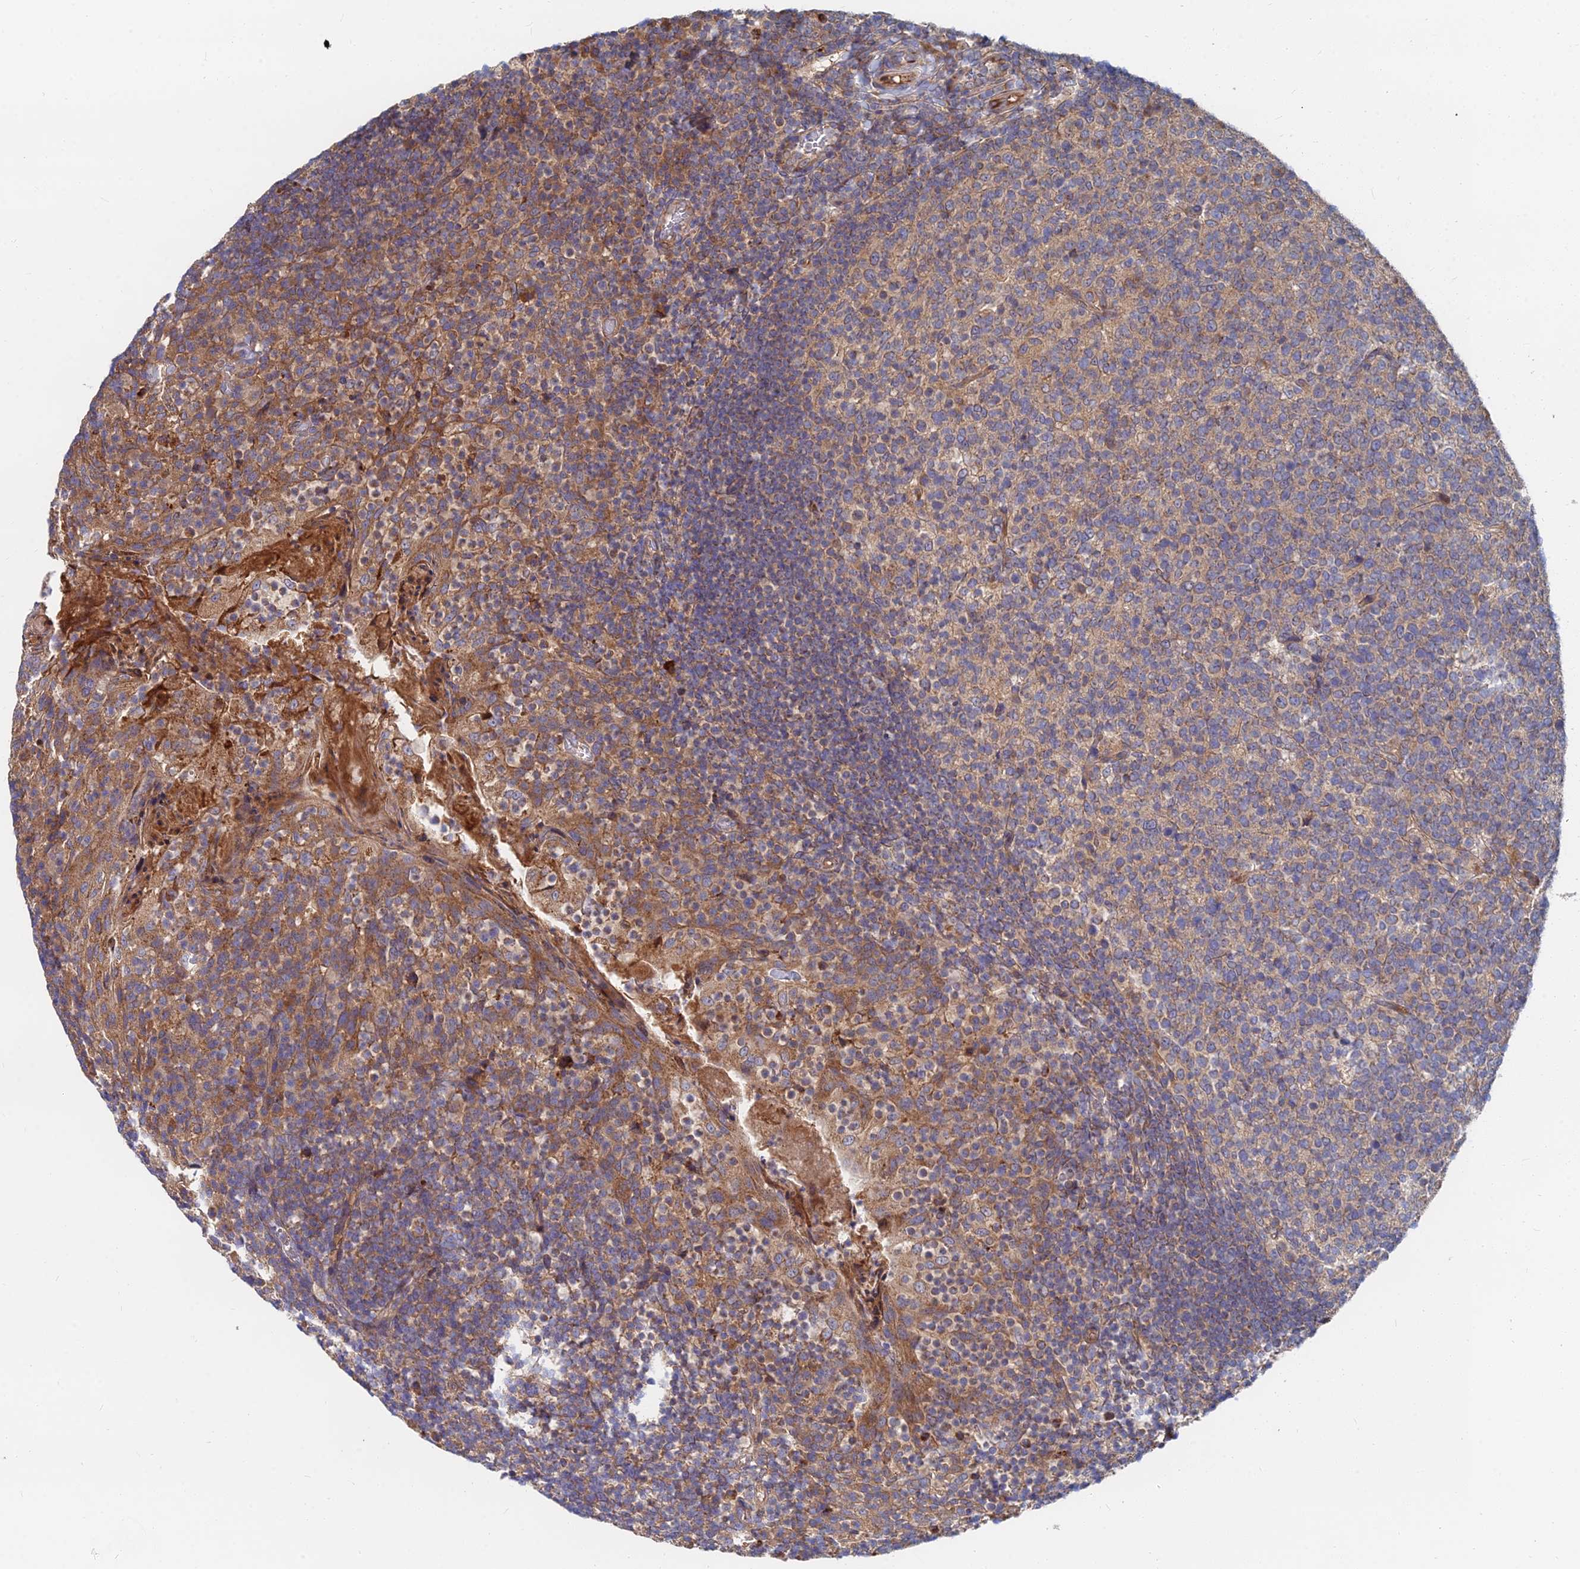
{"staining": {"intensity": "weak", "quantity": ">75%", "location": "cytoplasmic/membranous"}, "tissue": "tonsil", "cell_type": "Germinal center cells", "image_type": "normal", "snomed": [{"axis": "morphology", "description": "Normal tissue, NOS"}, {"axis": "topography", "description": "Tonsil"}], "caption": "Immunohistochemistry (IHC) image of normal tonsil: tonsil stained using IHC reveals low levels of weak protein expression localized specifically in the cytoplasmic/membranous of germinal center cells, appearing as a cytoplasmic/membranous brown color.", "gene": "CCZ1B", "patient": {"sex": "female", "age": 10}}